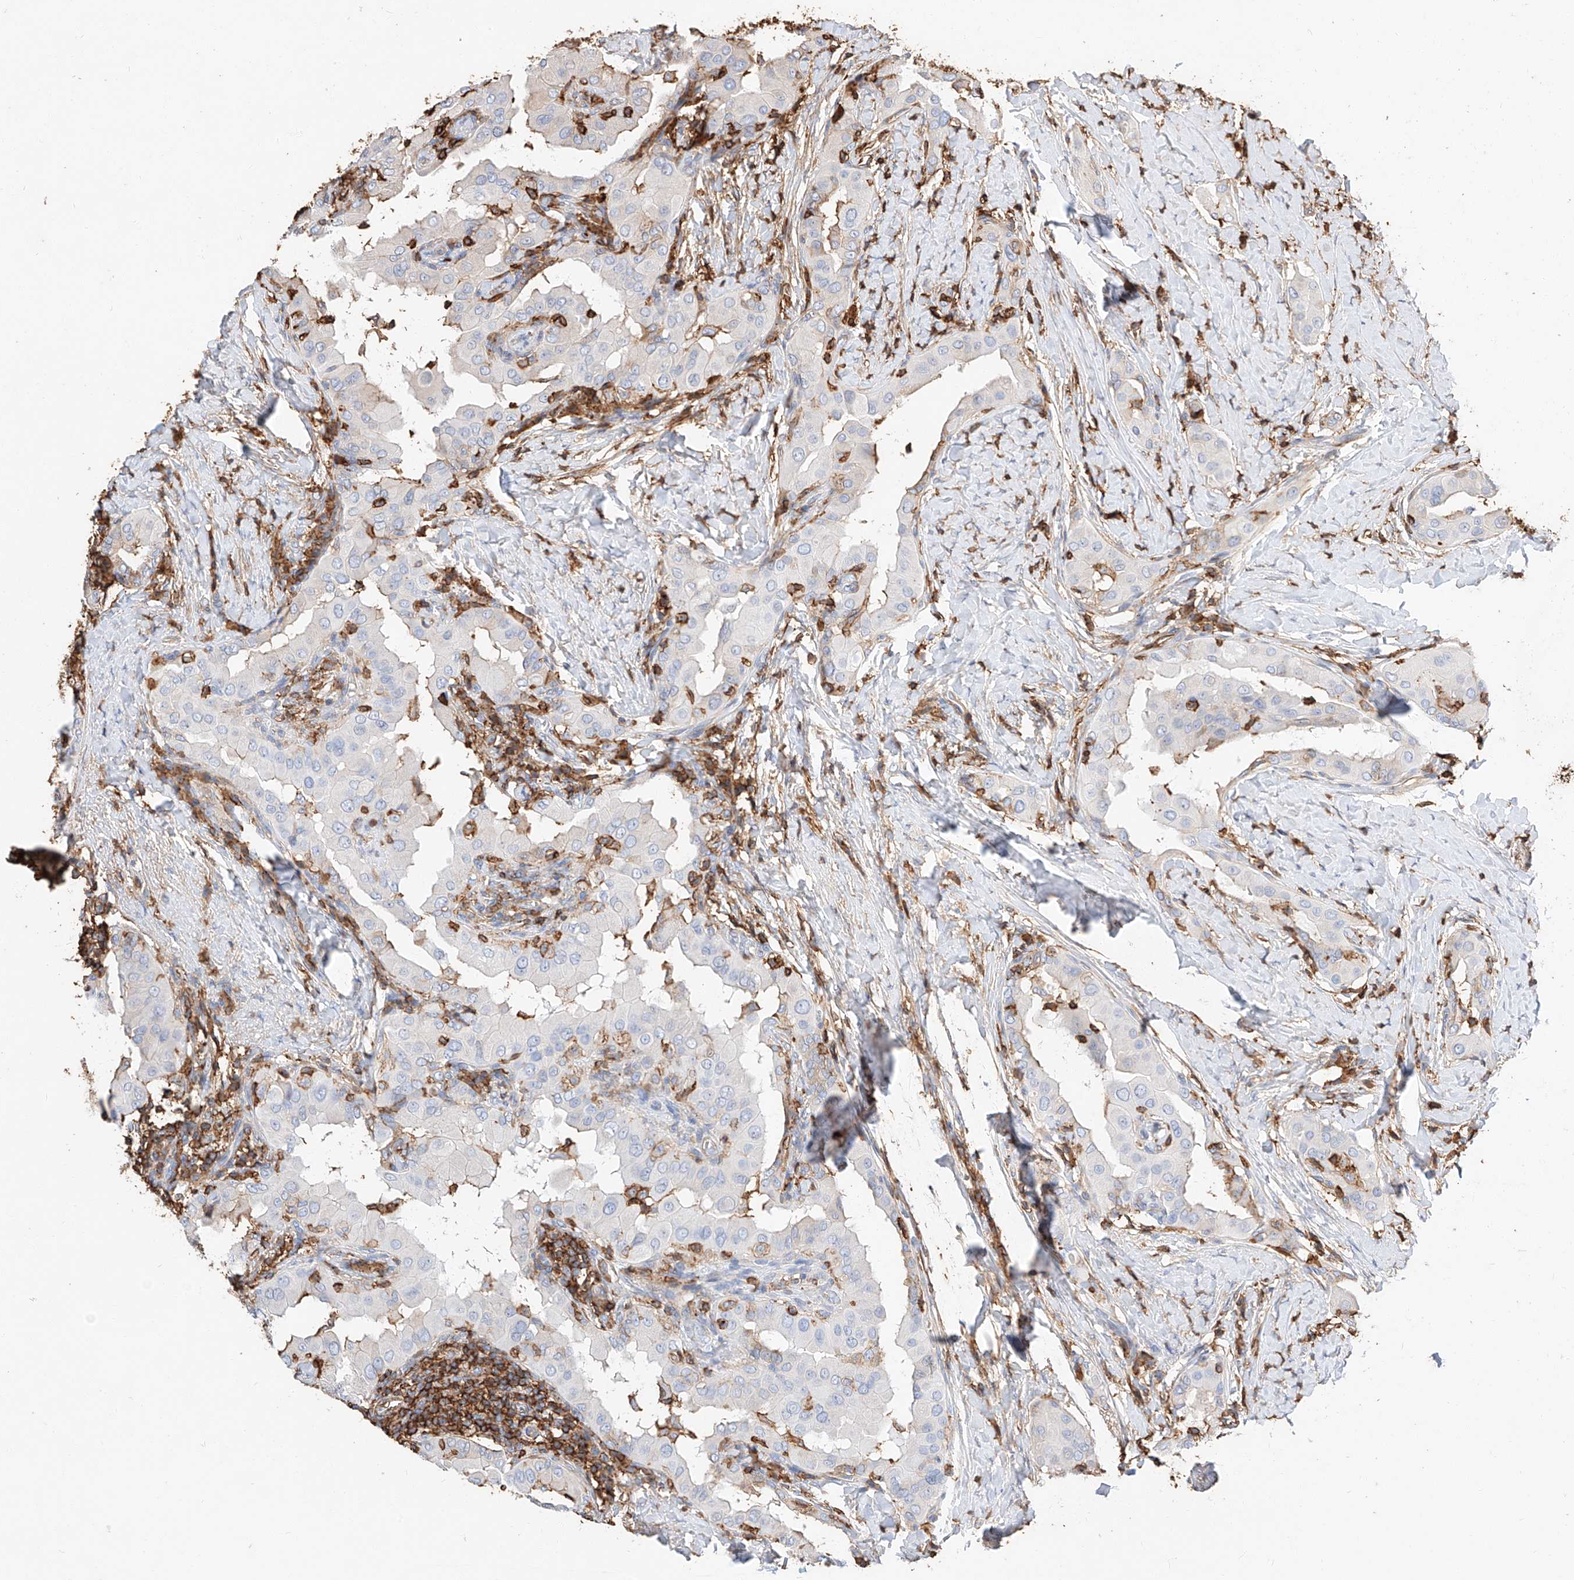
{"staining": {"intensity": "negative", "quantity": "none", "location": "none"}, "tissue": "thyroid cancer", "cell_type": "Tumor cells", "image_type": "cancer", "snomed": [{"axis": "morphology", "description": "Papillary adenocarcinoma, NOS"}, {"axis": "topography", "description": "Thyroid gland"}], "caption": "High power microscopy image of an immunohistochemistry histopathology image of thyroid papillary adenocarcinoma, revealing no significant positivity in tumor cells.", "gene": "WFS1", "patient": {"sex": "male", "age": 33}}